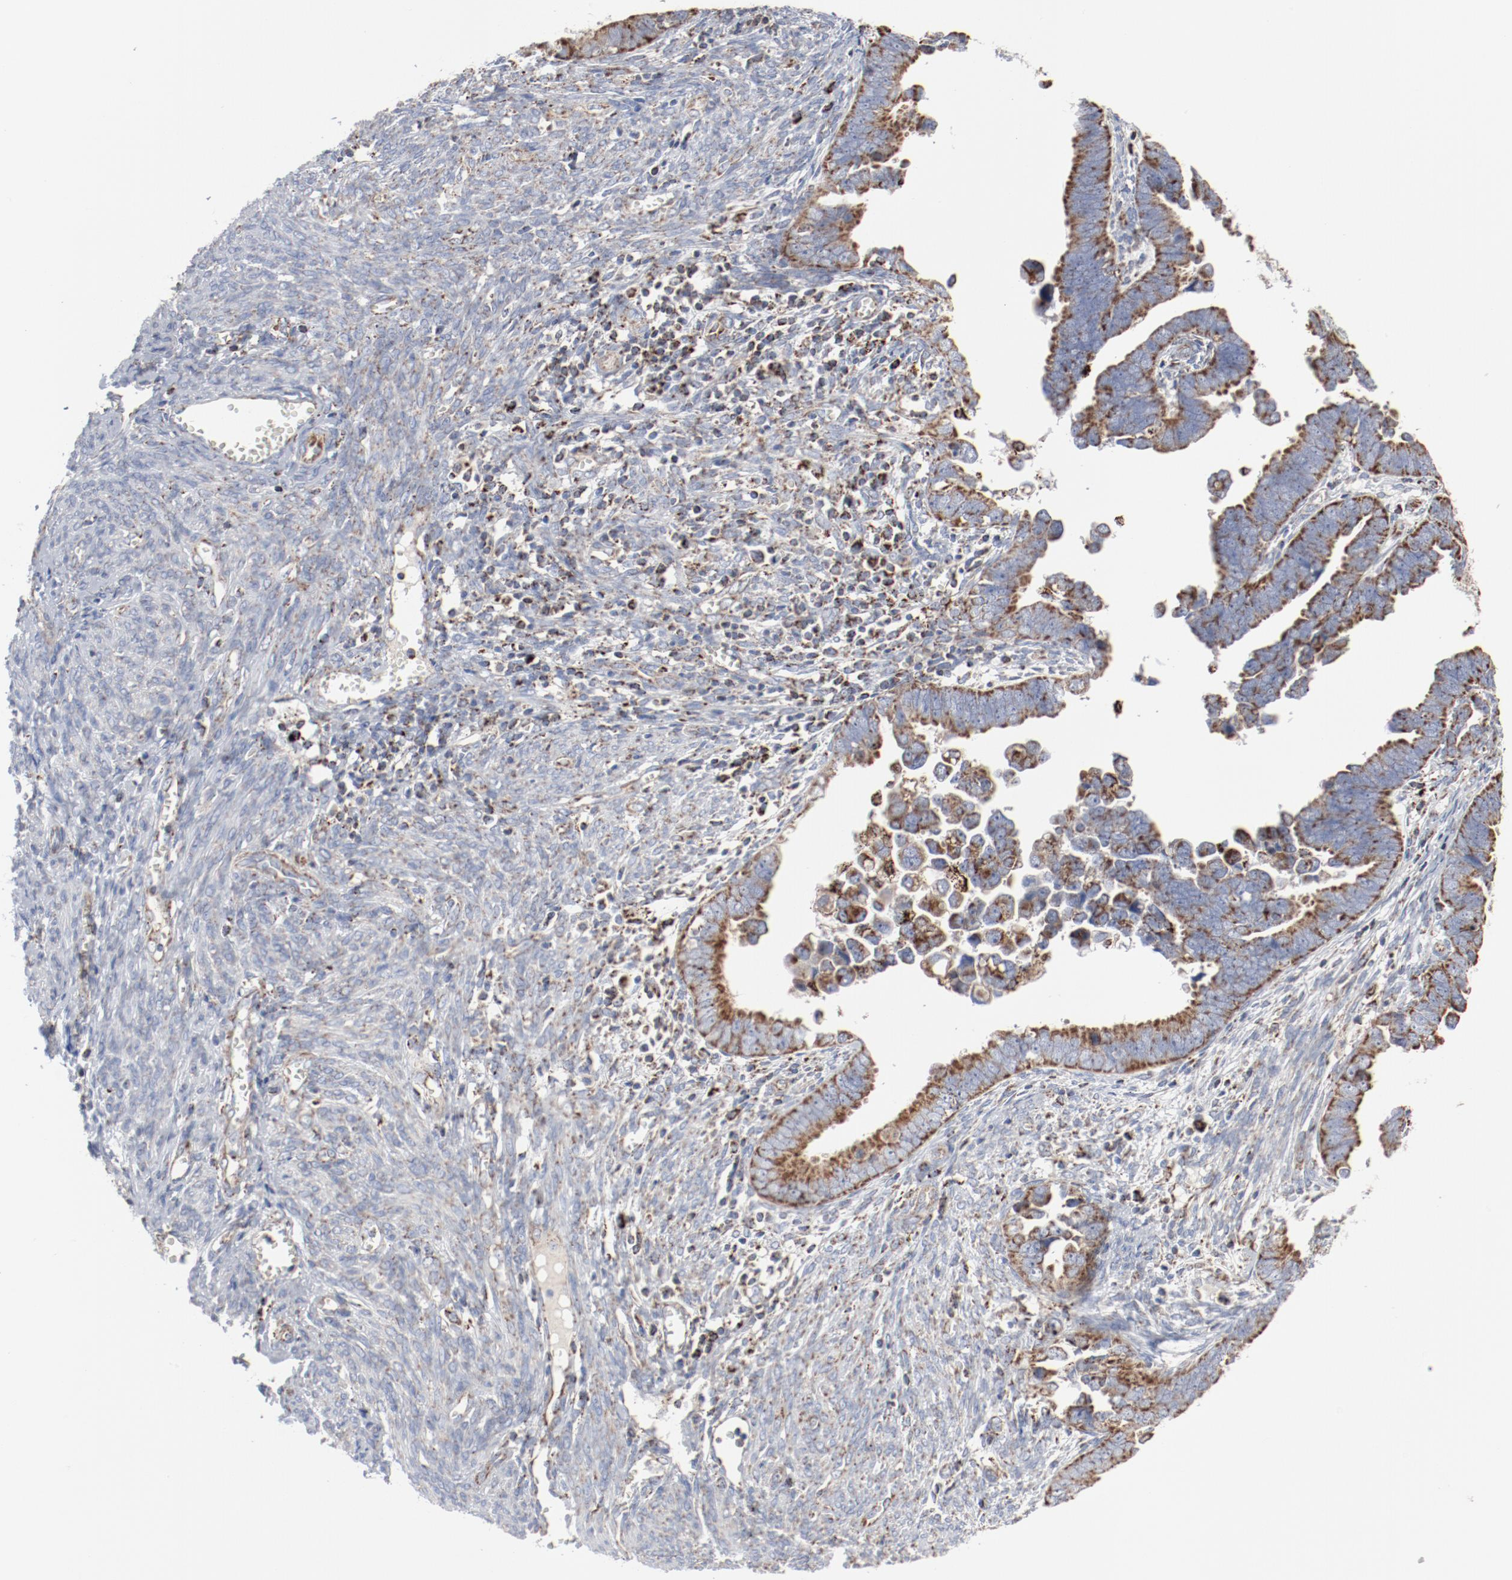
{"staining": {"intensity": "moderate", "quantity": "25%-75%", "location": "cytoplasmic/membranous"}, "tissue": "endometrial cancer", "cell_type": "Tumor cells", "image_type": "cancer", "snomed": [{"axis": "morphology", "description": "Adenocarcinoma, NOS"}, {"axis": "topography", "description": "Endometrium"}], "caption": "Tumor cells reveal moderate cytoplasmic/membranous staining in approximately 25%-75% of cells in endometrial adenocarcinoma.", "gene": "SETD3", "patient": {"sex": "female", "age": 75}}